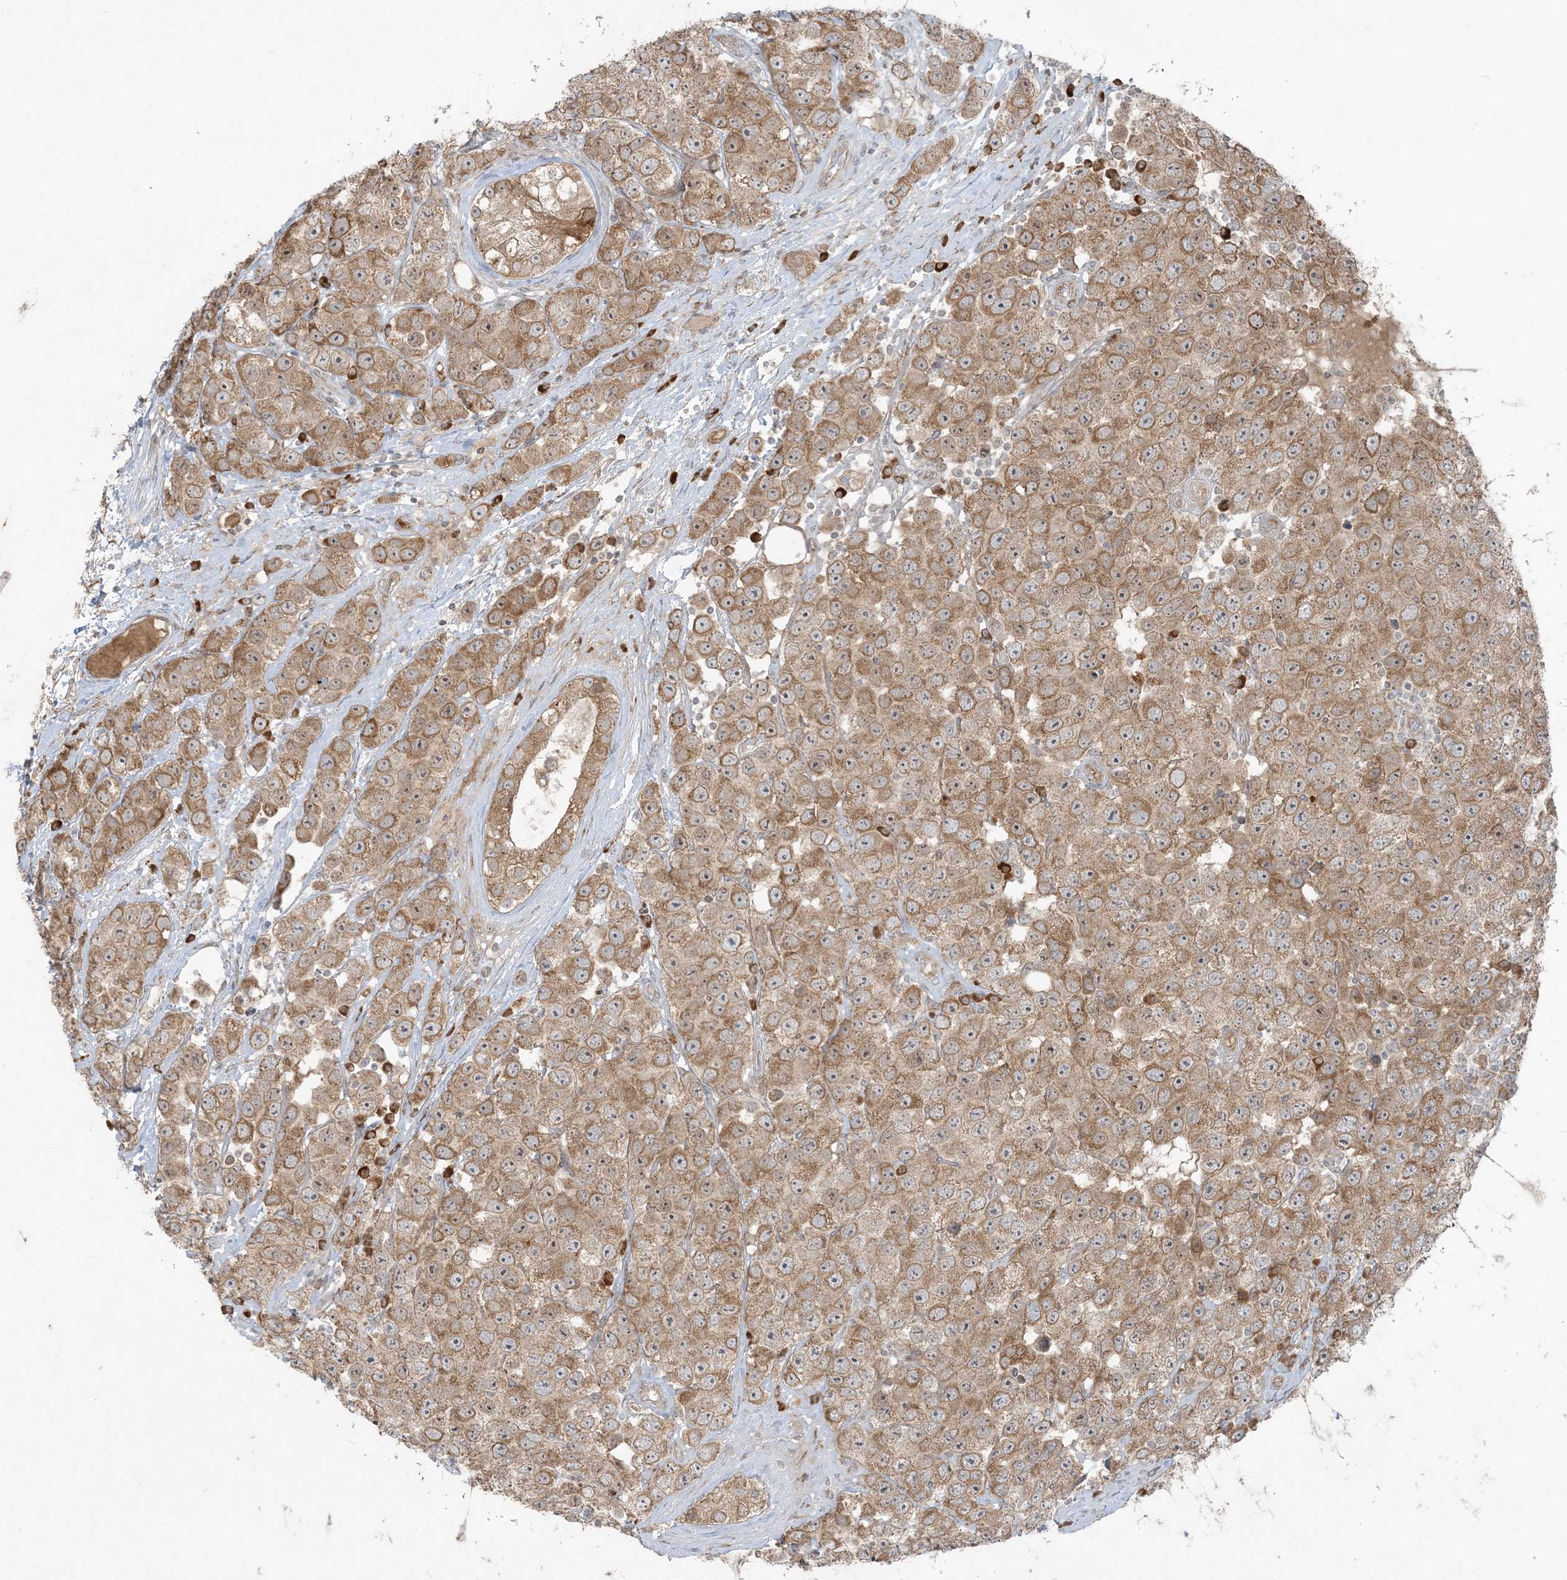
{"staining": {"intensity": "moderate", "quantity": ">75%", "location": "cytoplasmic/membranous"}, "tissue": "testis cancer", "cell_type": "Tumor cells", "image_type": "cancer", "snomed": [{"axis": "morphology", "description": "Seminoma, NOS"}, {"axis": "topography", "description": "Testis"}], "caption": "Testis cancer (seminoma) tissue displays moderate cytoplasmic/membranous staining in about >75% of tumor cells", "gene": "ZNF263", "patient": {"sex": "male", "age": 28}}